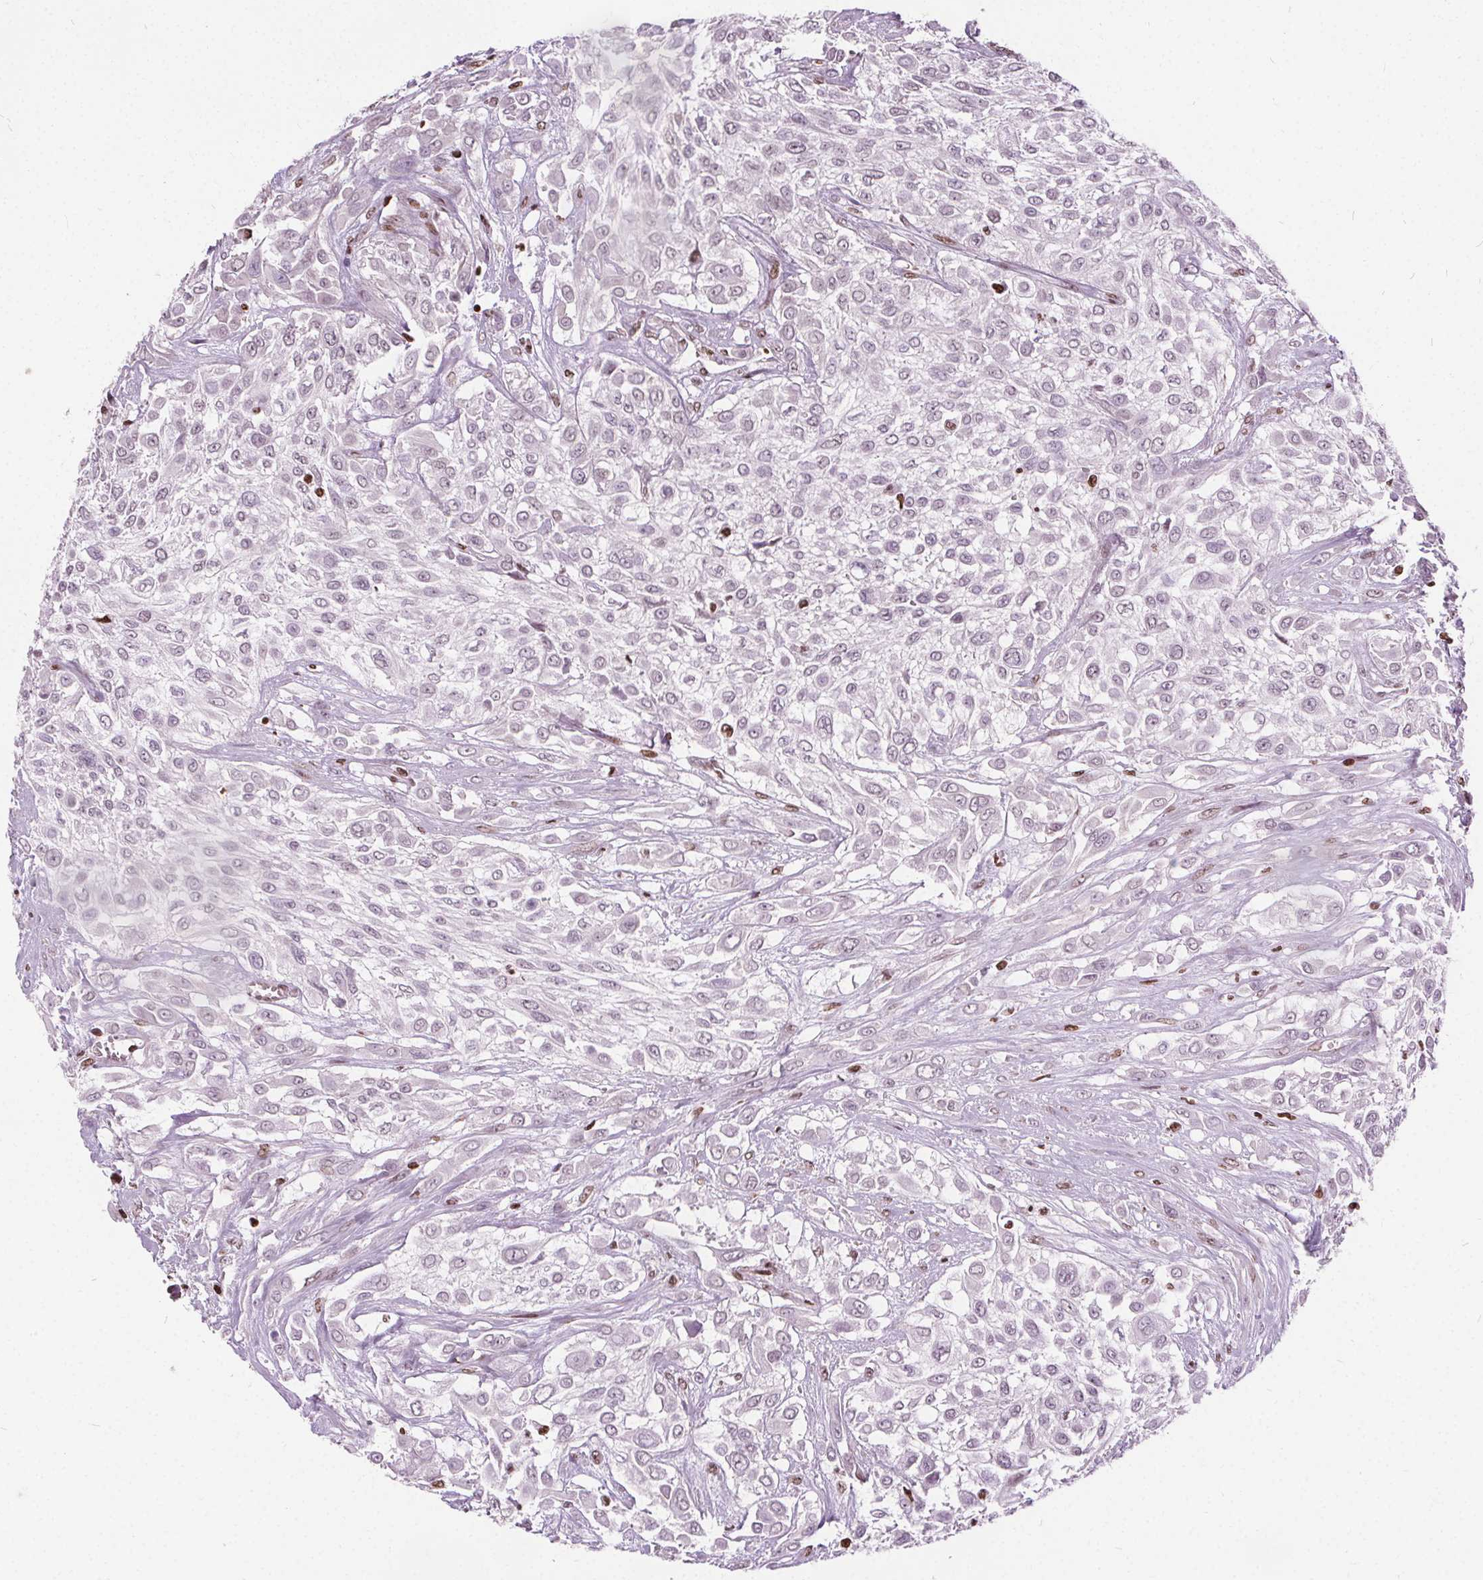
{"staining": {"intensity": "negative", "quantity": "none", "location": "none"}, "tissue": "urothelial cancer", "cell_type": "Tumor cells", "image_type": "cancer", "snomed": [{"axis": "morphology", "description": "Urothelial carcinoma, High grade"}, {"axis": "topography", "description": "Urinary bladder"}], "caption": "High power microscopy image of an immunohistochemistry (IHC) histopathology image of urothelial carcinoma (high-grade), revealing no significant staining in tumor cells.", "gene": "ISLR2", "patient": {"sex": "male", "age": 57}}